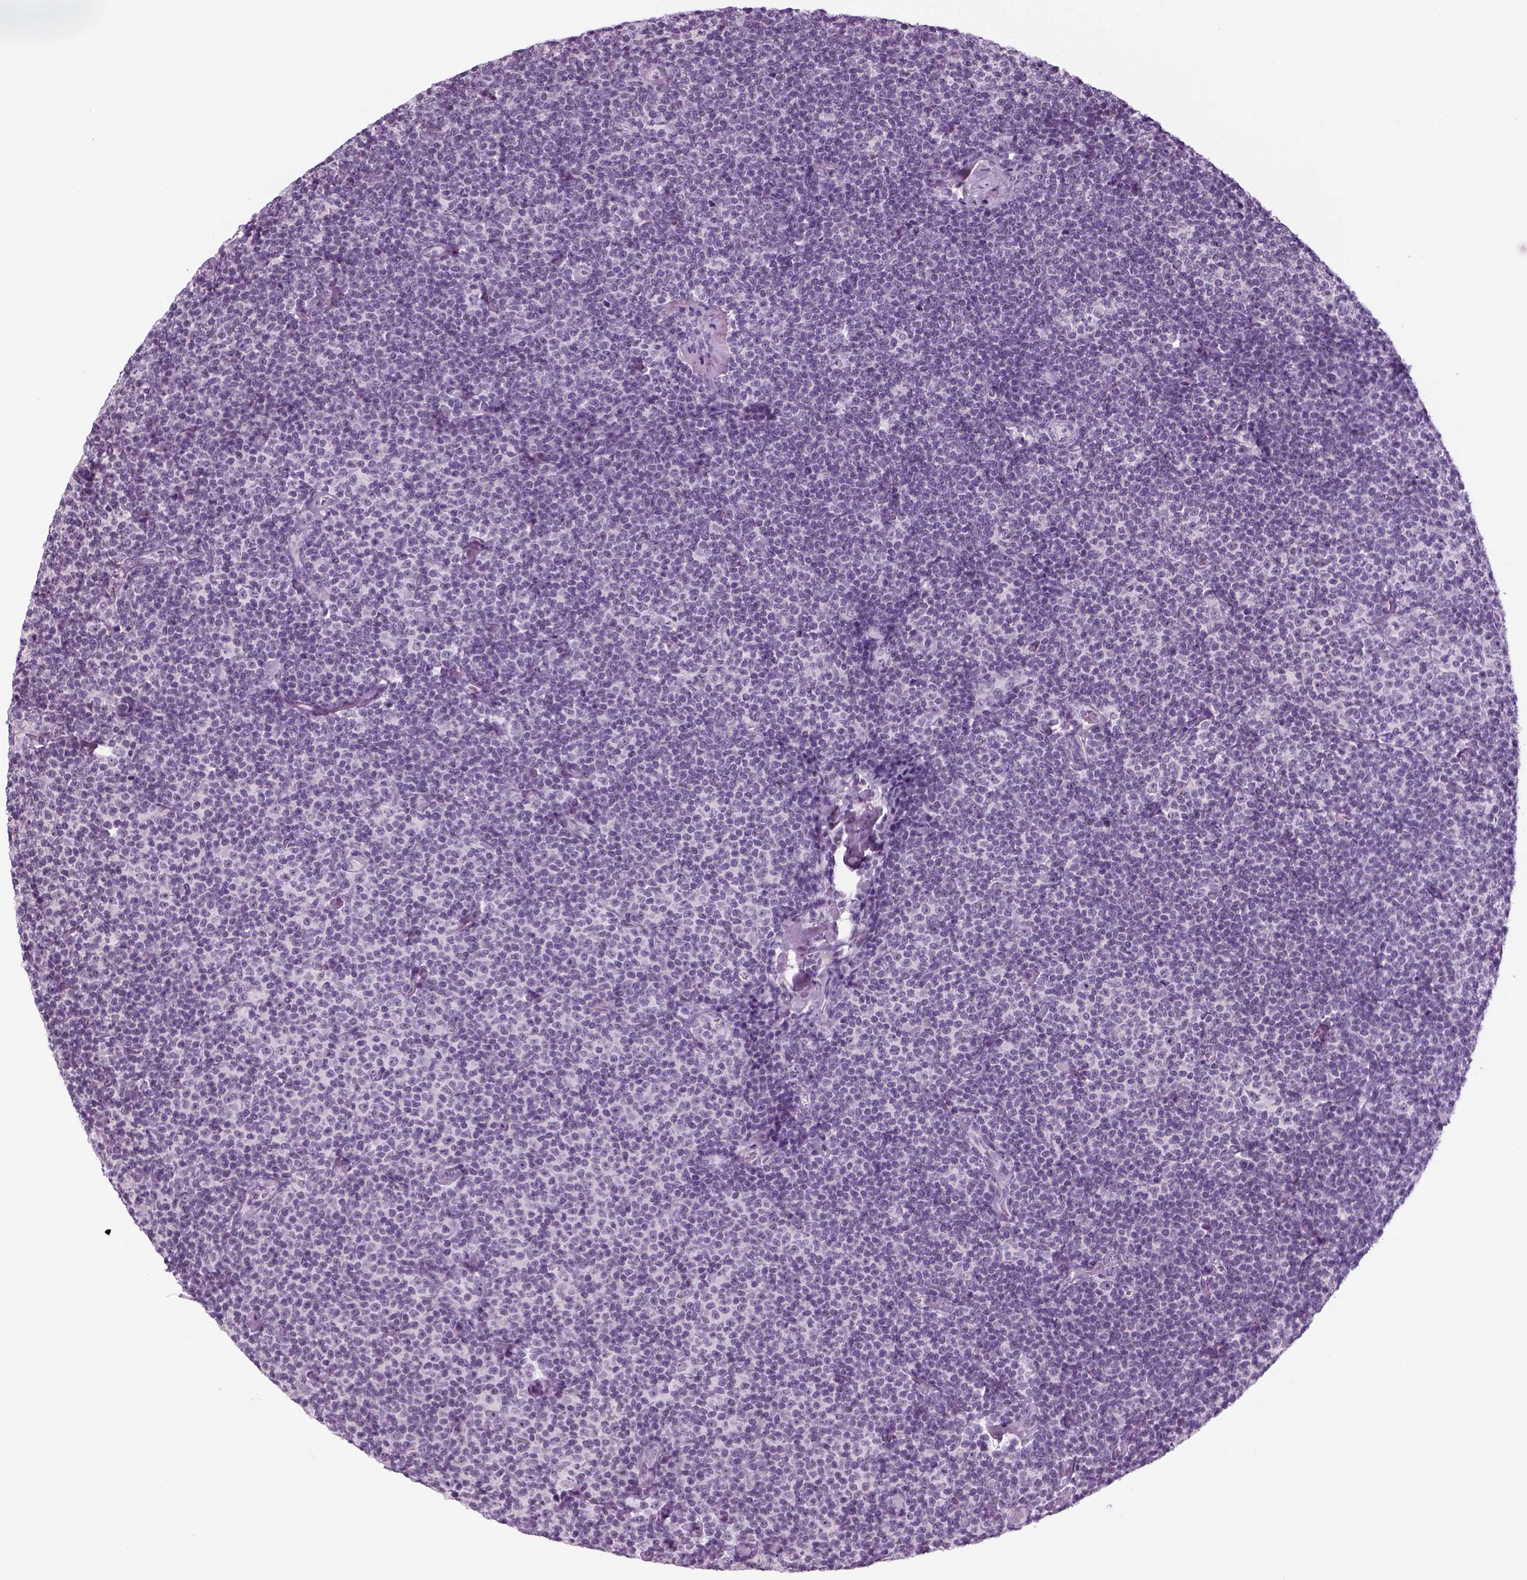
{"staining": {"intensity": "negative", "quantity": "none", "location": "none"}, "tissue": "lymphoma", "cell_type": "Tumor cells", "image_type": "cancer", "snomed": [{"axis": "morphology", "description": "Malignant lymphoma, non-Hodgkin's type, Low grade"}, {"axis": "topography", "description": "Lymph node"}], "caption": "Immunohistochemical staining of malignant lymphoma, non-Hodgkin's type (low-grade) shows no significant expression in tumor cells. The staining was performed using DAB (3,3'-diaminobenzidine) to visualize the protein expression in brown, while the nuclei were stained in blue with hematoxylin (Magnification: 20x).", "gene": "KRT75", "patient": {"sex": "male", "age": 81}}